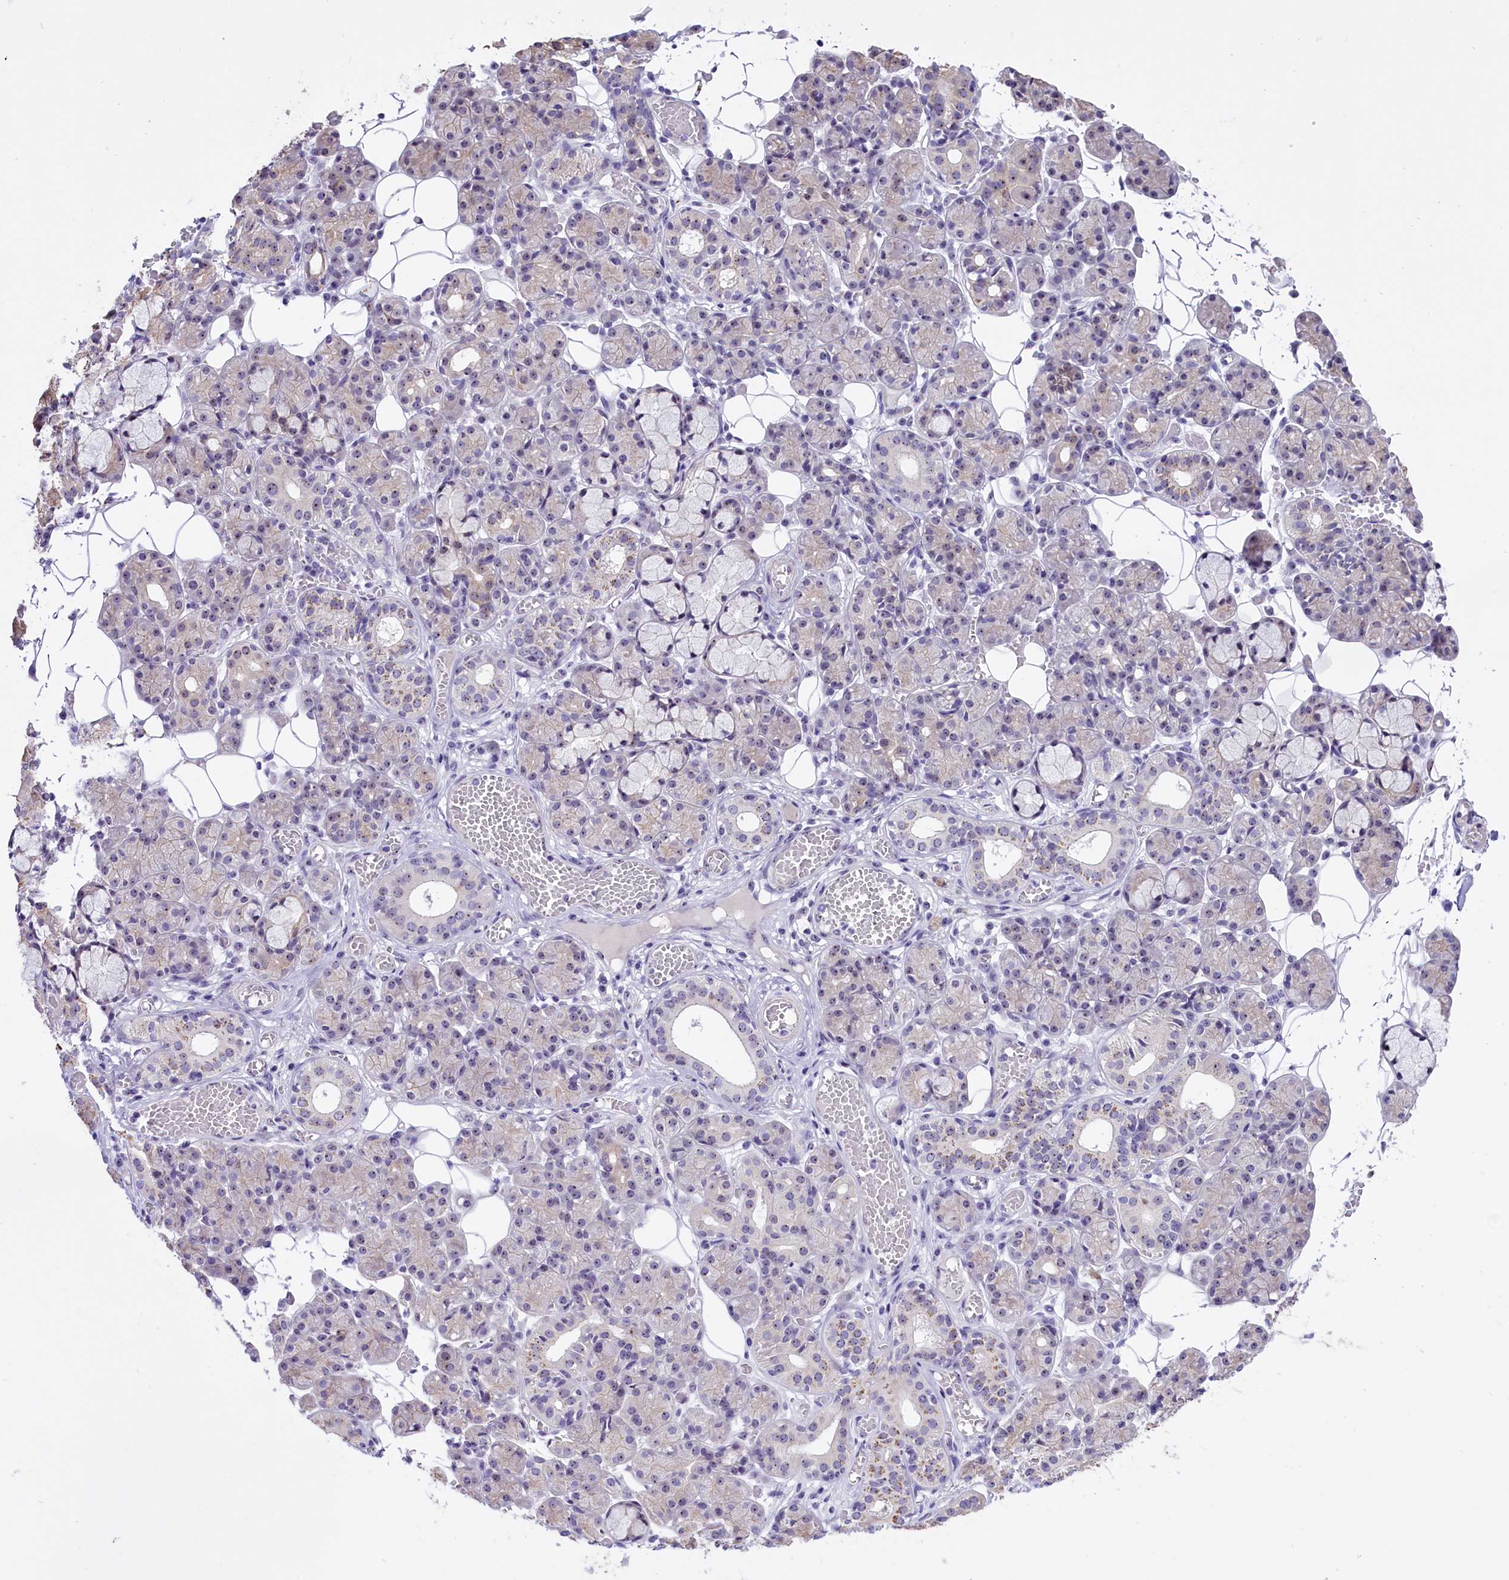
{"staining": {"intensity": "weak", "quantity": "<25%", "location": "nuclear"}, "tissue": "salivary gland", "cell_type": "Glandular cells", "image_type": "normal", "snomed": [{"axis": "morphology", "description": "Normal tissue, NOS"}, {"axis": "topography", "description": "Salivary gland"}], "caption": "High power microscopy histopathology image of an immunohistochemistry (IHC) image of normal salivary gland, revealing no significant expression in glandular cells.", "gene": "TBL3", "patient": {"sex": "male", "age": 63}}